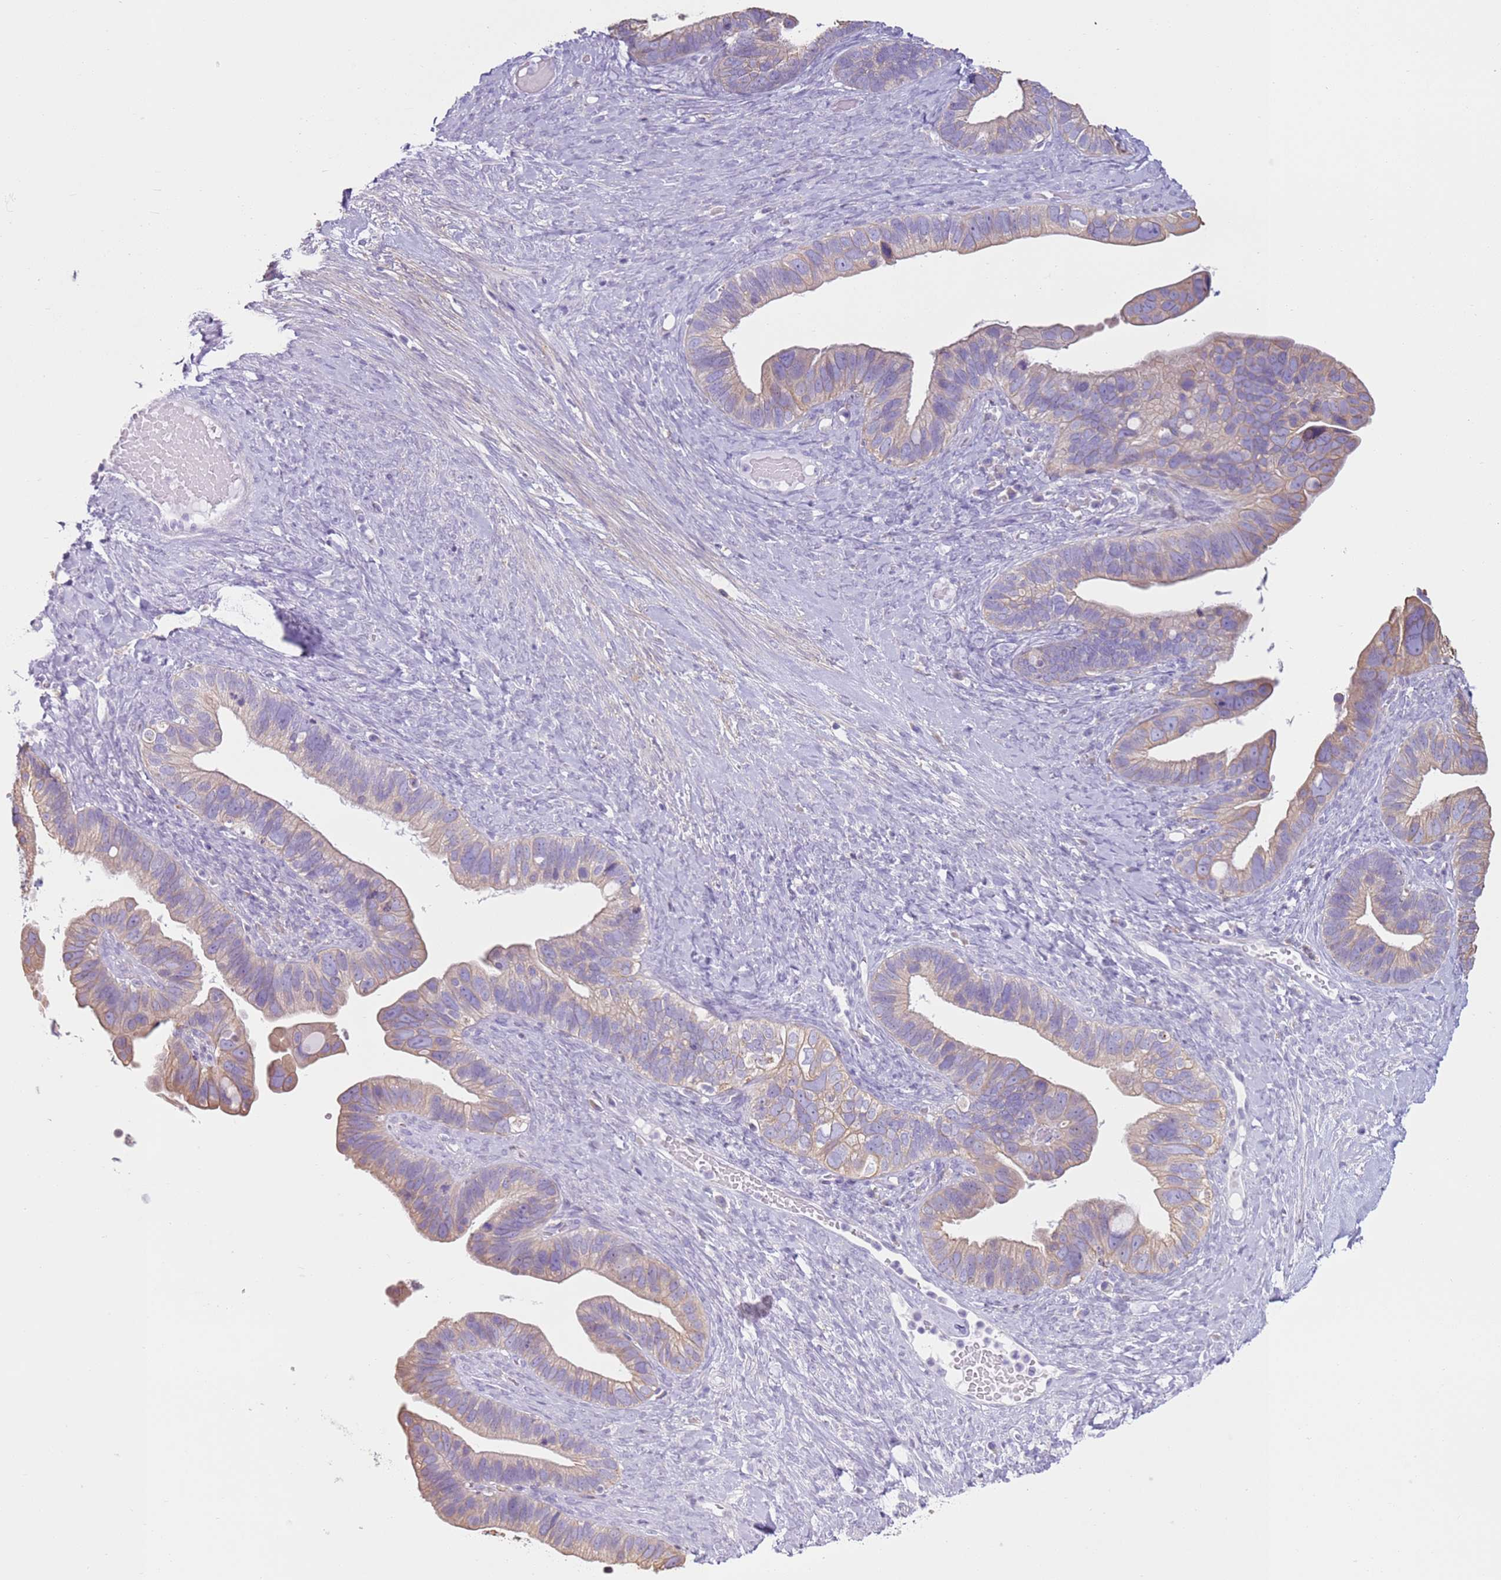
{"staining": {"intensity": "weak", "quantity": "25%-75%", "location": "cytoplasmic/membranous"}, "tissue": "ovarian cancer", "cell_type": "Tumor cells", "image_type": "cancer", "snomed": [{"axis": "morphology", "description": "Cystadenocarcinoma, serous, NOS"}, {"axis": "topography", "description": "Ovary"}], "caption": "Serous cystadenocarcinoma (ovarian) stained for a protein demonstrates weak cytoplasmic/membranous positivity in tumor cells.", "gene": "OAF", "patient": {"sex": "female", "age": 56}}